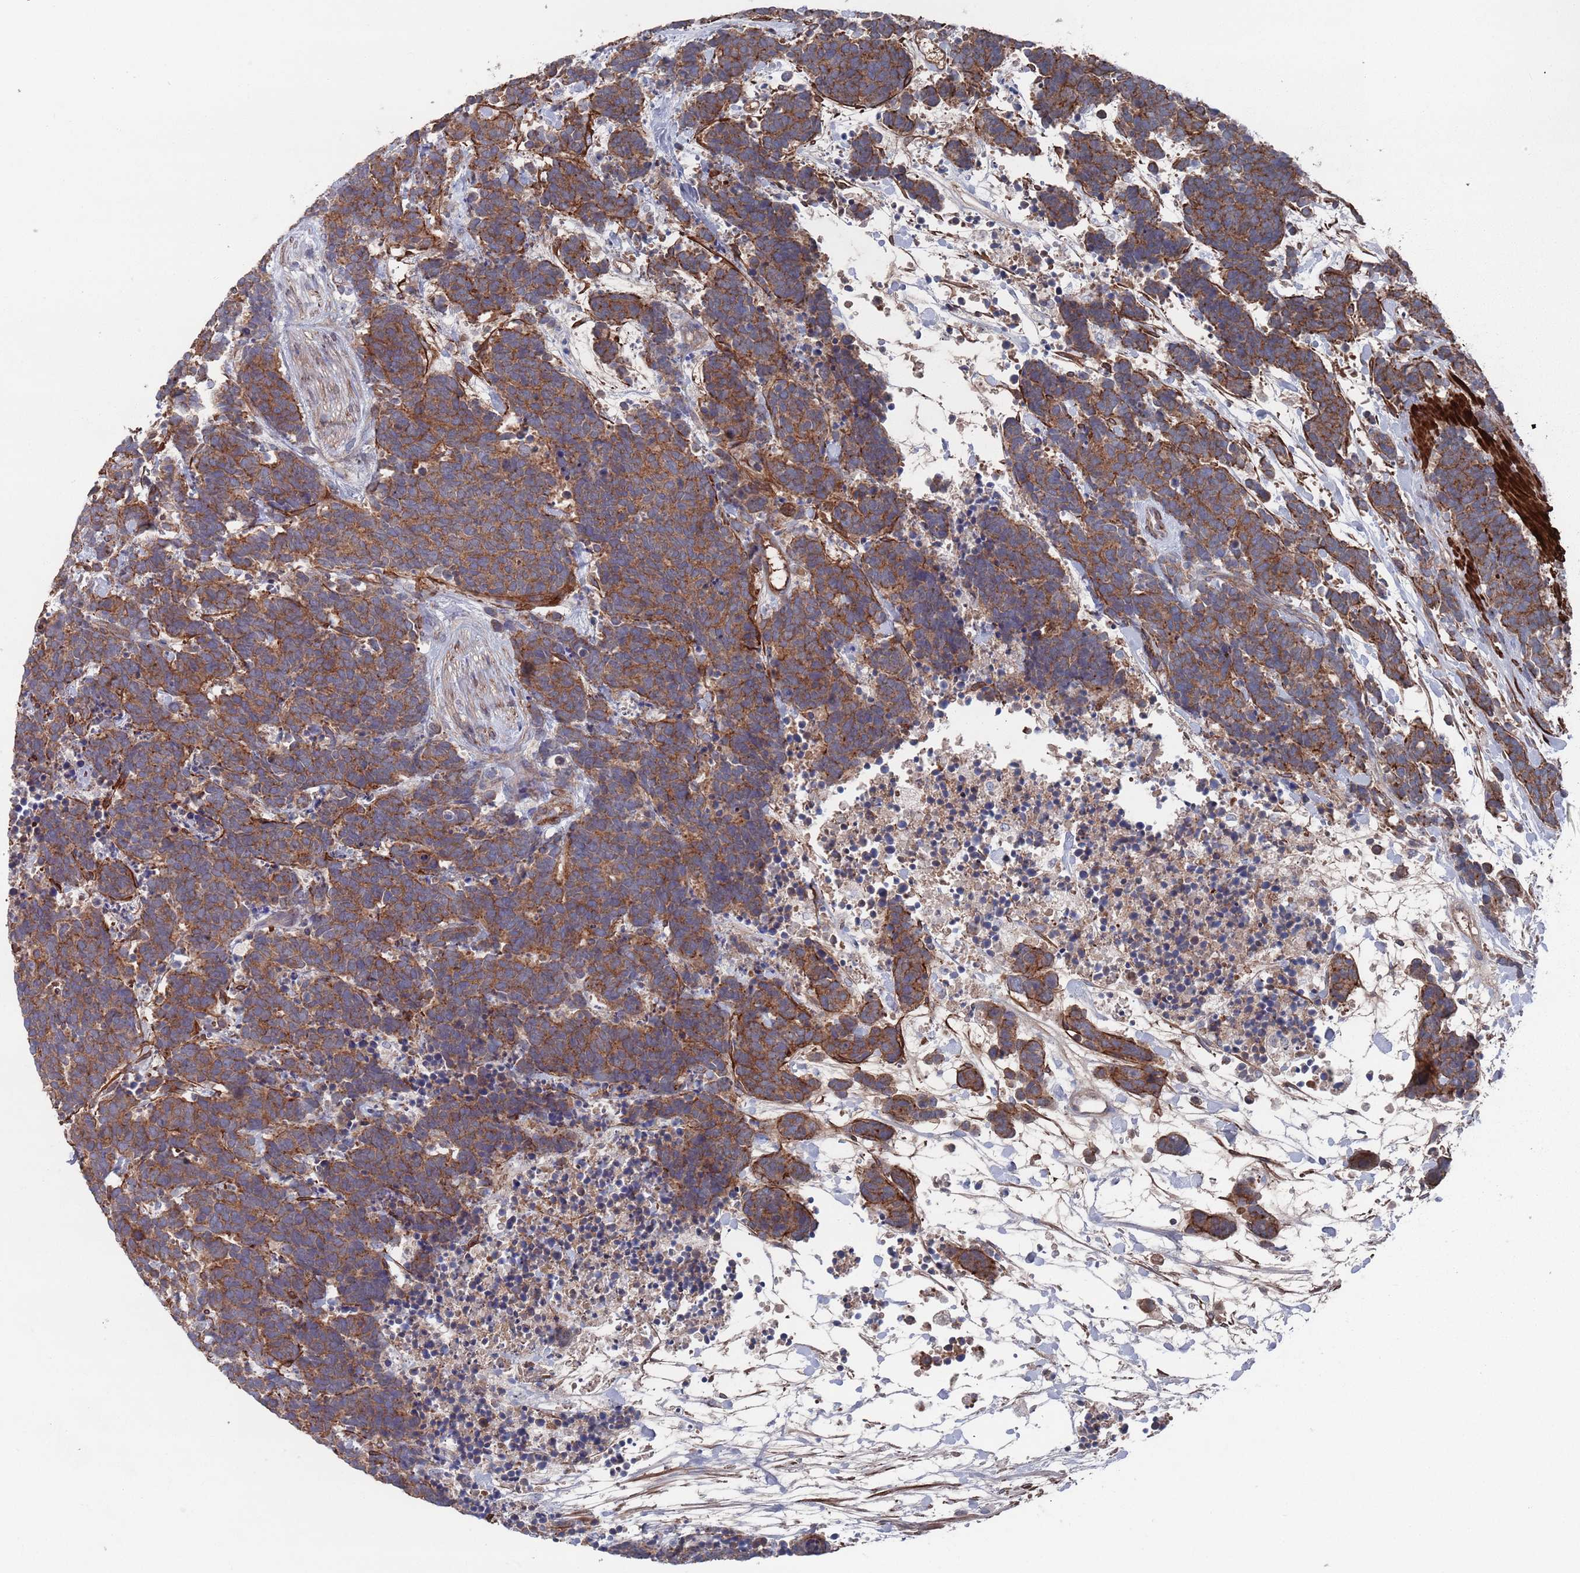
{"staining": {"intensity": "moderate", "quantity": ">75%", "location": "cytoplasmic/membranous"}, "tissue": "carcinoid", "cell_type": "Tumor cells", "image_type": "cancer", "snomed": [{"axis": "morphology", "description": "Carcinoma, NOS"}, {"axis": "morphology", "description": "Carcinoid, malignant, NOS"}, {"axis": "topography", "description": "Prostate"}], "caption": "A high-resolution photomicrograph shows IHC staining of carcinoma, which exhibits moderate cytoplasmic/membranous expression in approximately >75% of tumor cells. (Stains: DAB (3,3'-diaminobenzidine) in brown, nuclei in blue, Microscopy: brightfield microscopy at high magnification).", "gene": "PLEKHA4", "patient": {"sex": "male", "age": 57}}